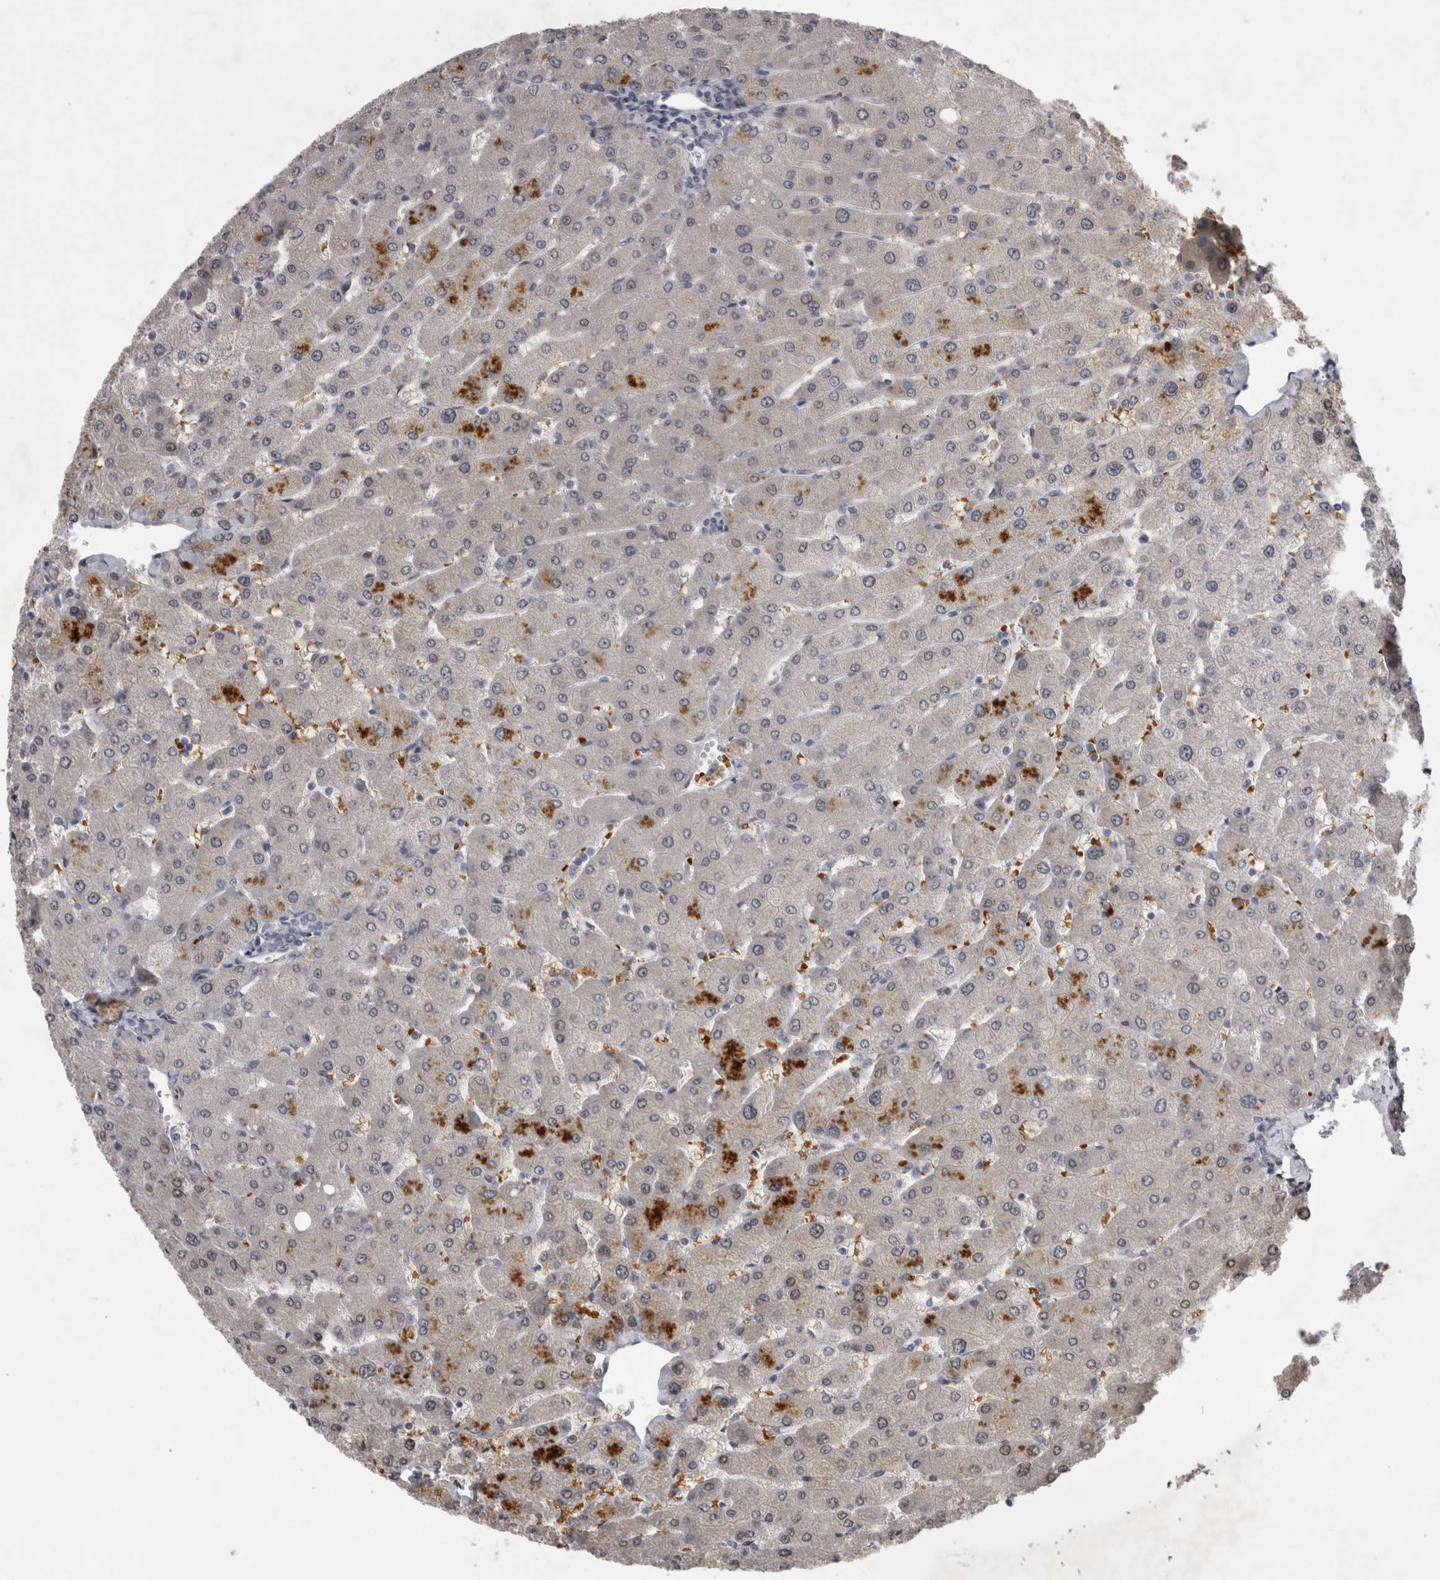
{"staining": {"intensity": "negative", "quantity": "none", "location": "none"}, "tissue": "liver", "cell_type": "Cholangiocytes", "image_type": "normal", "snomed": [{"axis": "morphology", "description": "Normal tissue, NOS"}, {"axis": "topography", "description": "Liver"}], "caption": "IHC photomicrograph of unremarkable liver: liver stained with DAB (3,3'-diaminobenzidine) displays no significant protein expression in cholangiocytes.", "gene": "IFI44", "patient": {"sex": "male", "age": 55}}